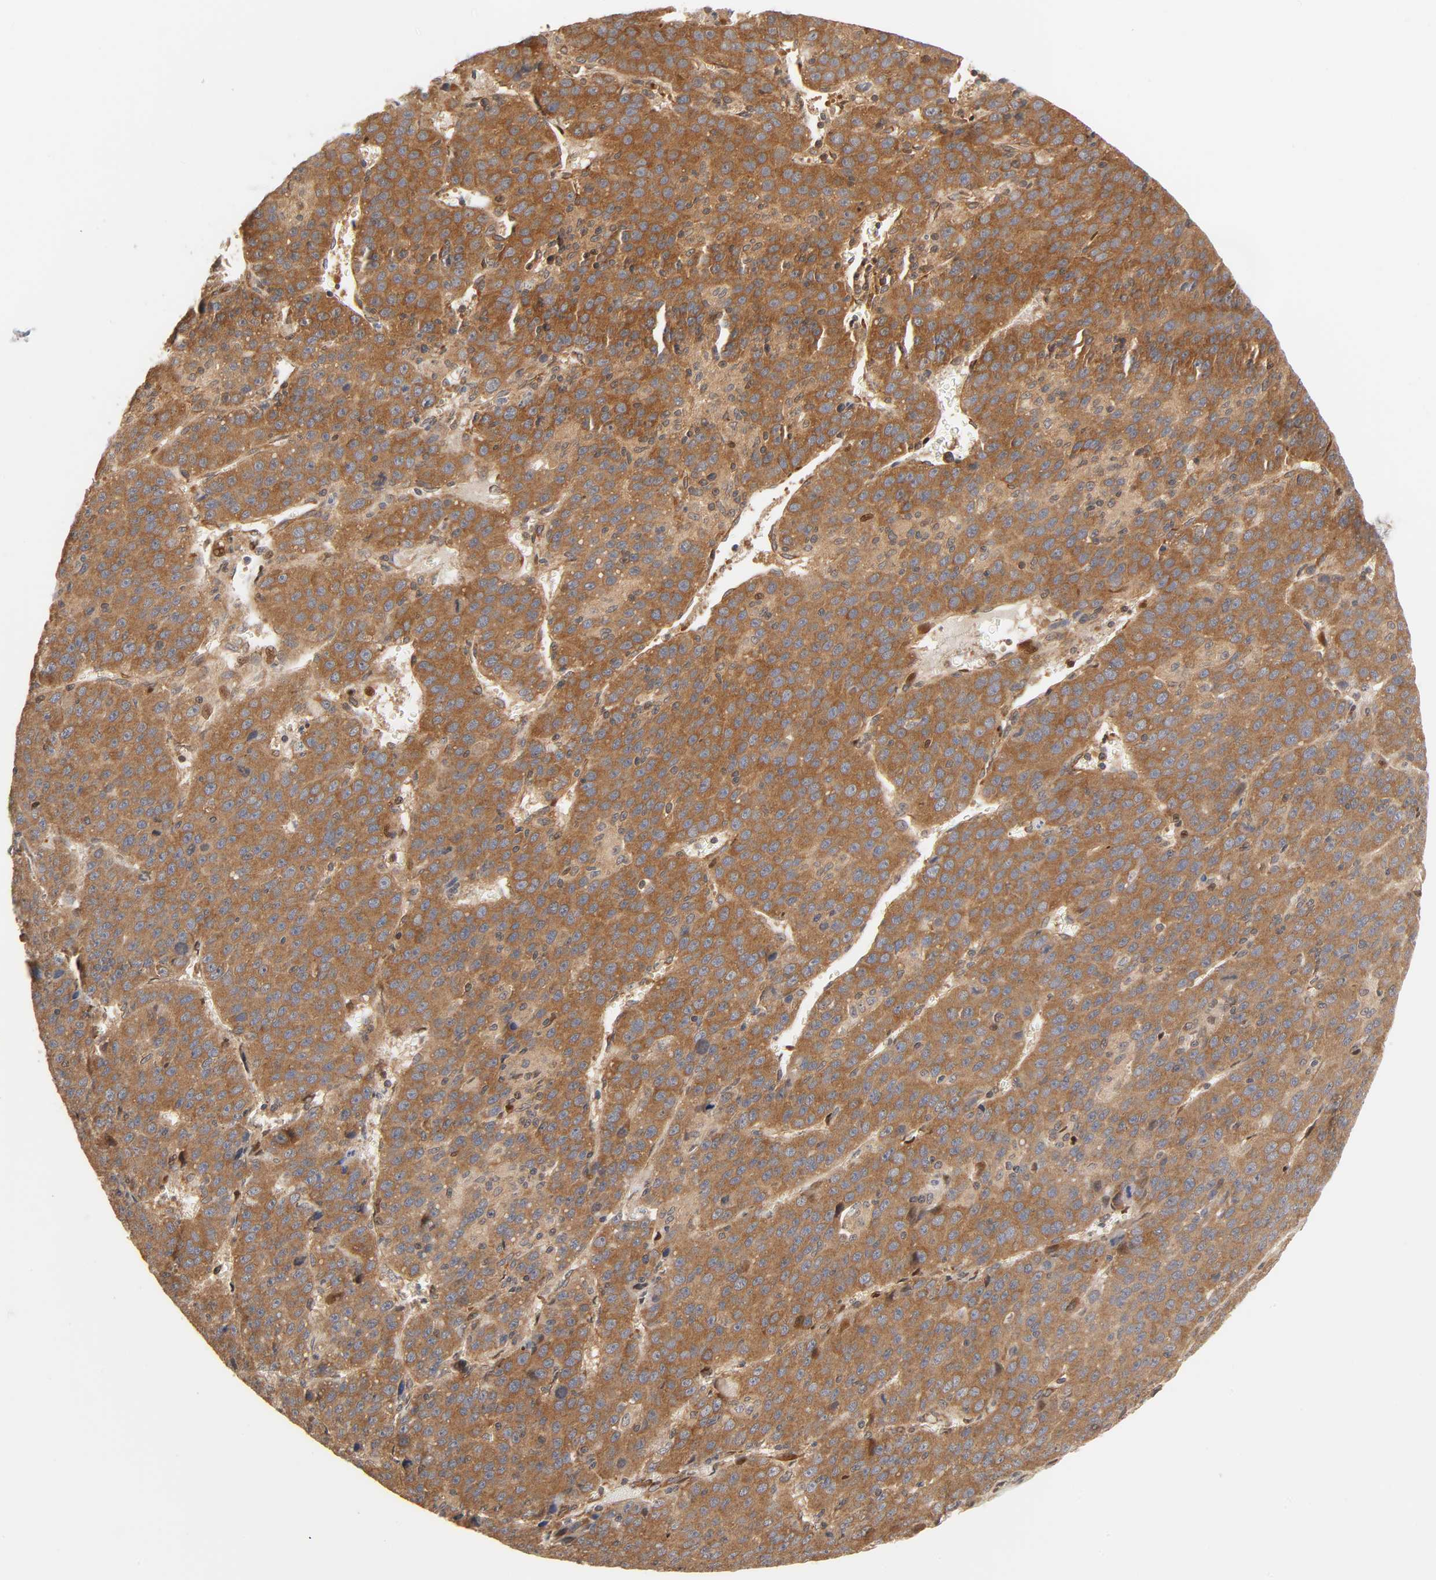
{"staining": {"intensity": "moderate", "quantity": ">75%", "location": "cytoplasmic/membranous"}, "tissue": "liver cancer", "cell_type": "Tumor cells", "image_type": "cancer", "snomed": [{"axis": "morphology", "description": "Carcinoma, Hepatocellular, NOS"}, {"axis": "topography", "description": "Liver"}], "caption": "Approximately >75% of tumor cells in human liver cancer (hepatocellular carcinoma) exhibit moderate cytoplasmic/membranous protein positivity as visualized by brown immunohistochemical staining.", "gene": "NEMF", "patient": {"sex": "female", "age": 53}}